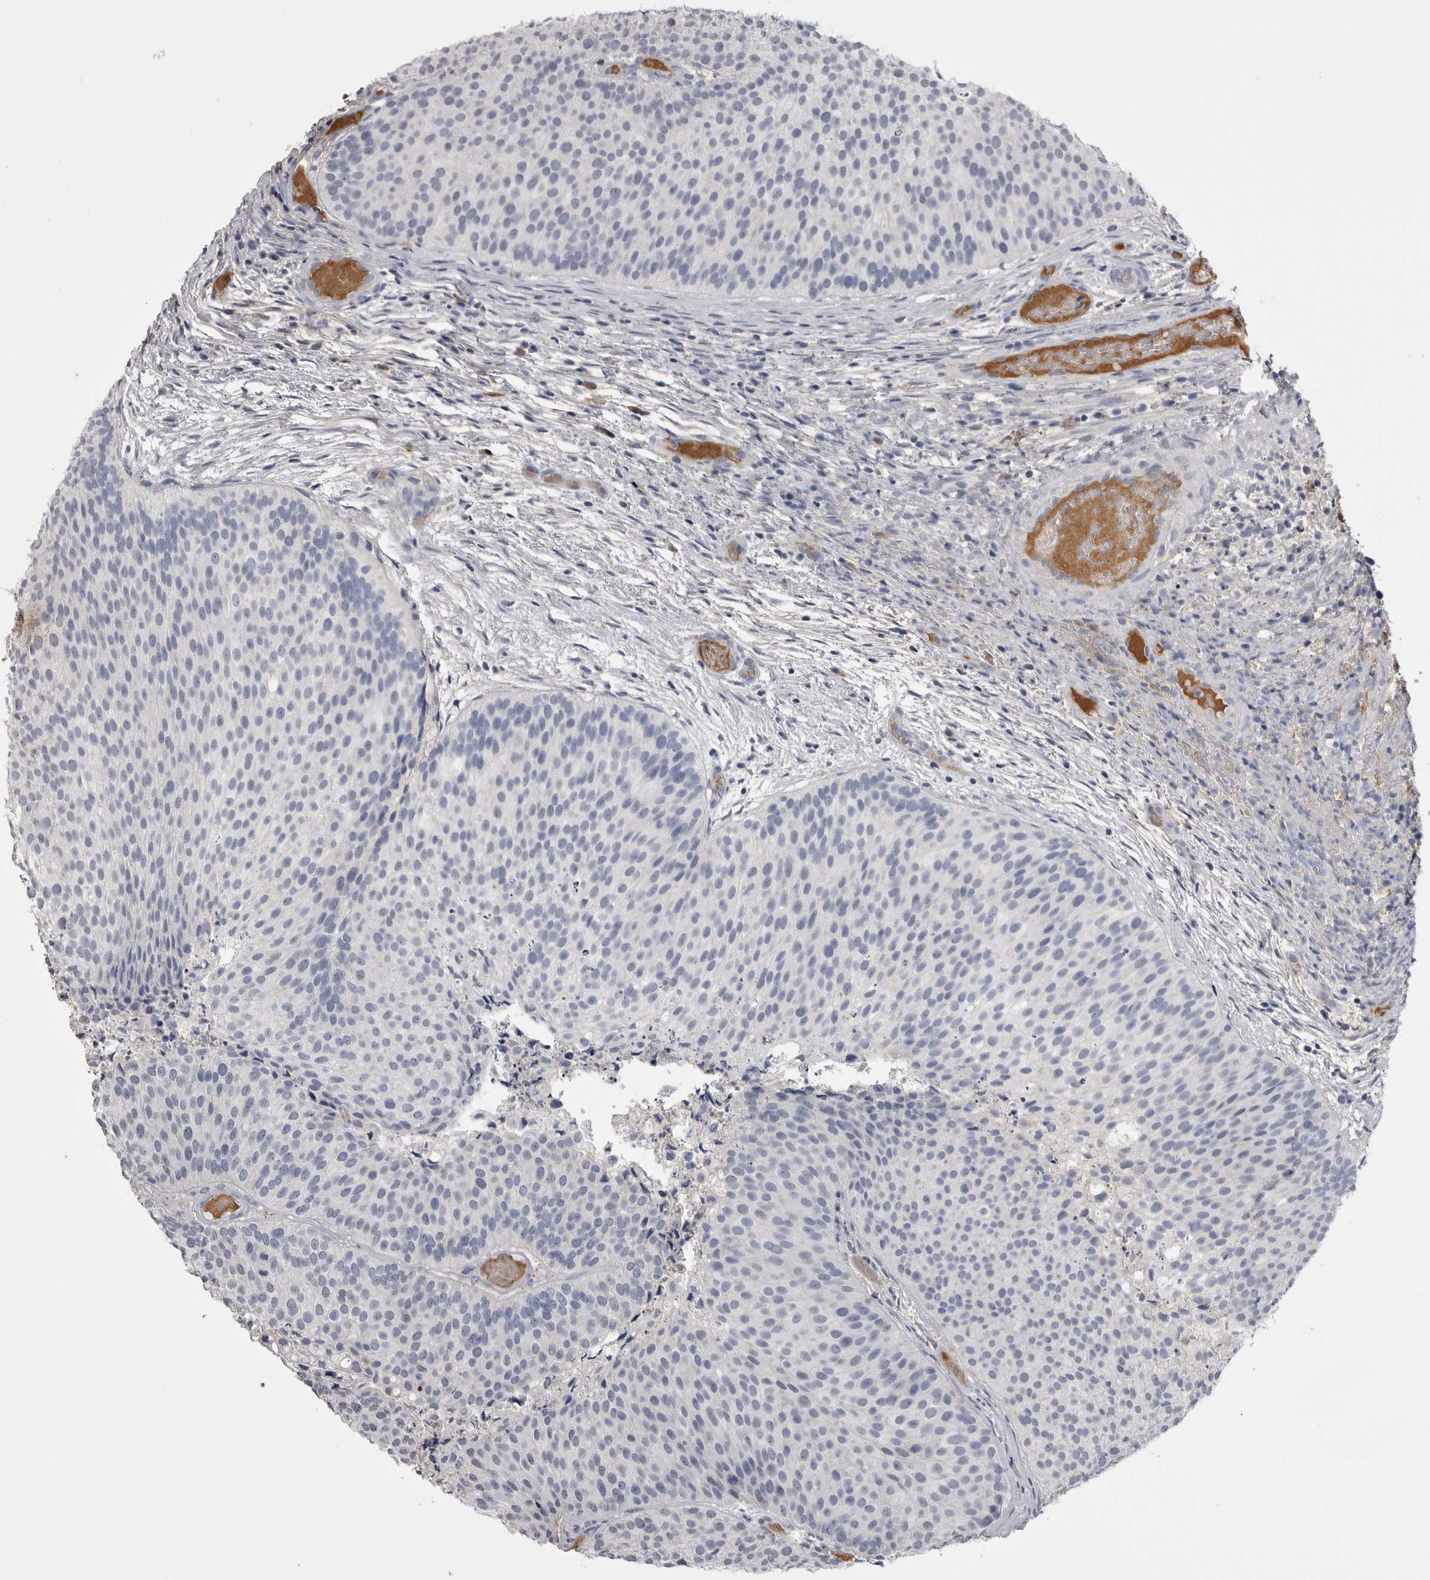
{"staining": {"intensity": "negative", "quantity": "none", "location": "none"}, "tissue": "urothelial cancer", "cell_type": "Tumor cells", "image_type": "cancer", "snomed": [{"axis": "morphology", "description": "Urothelial carcinoma, Low grade"}, {"axis": "topography", "description": "Urinary bladder"}], "caption": "IHC micrograph of neoplastic tissue: human urothelial cancer stained with DAB exhibits no significant protein positivity in tumor cells. Nuclei are stained in blue.", "gene": "AHSG", "patient": {"sex": "male", "age": 86}}